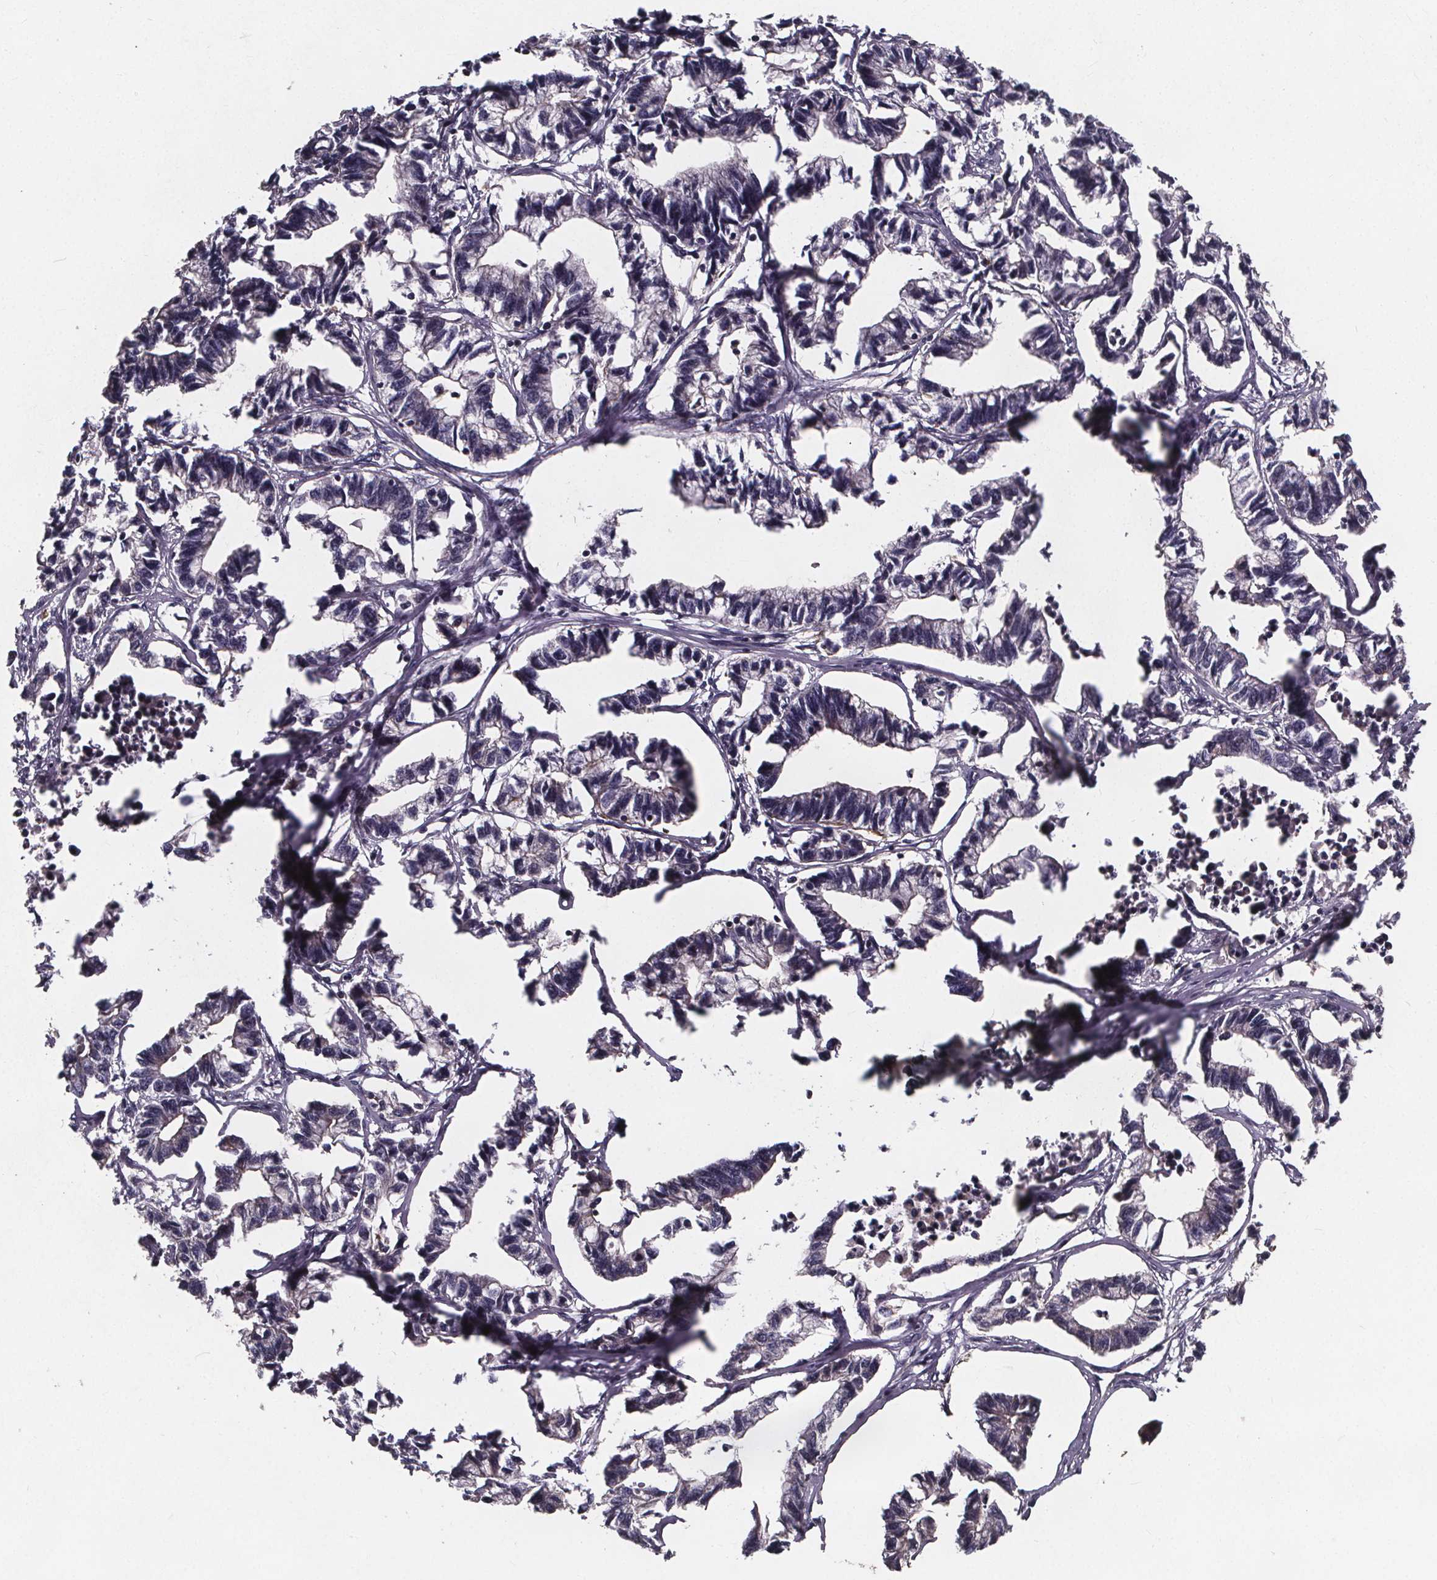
{"staining": {"intensity": "negative", "quantity": "none", "location": "none"}, "tissue": "stomach cancer", "cell_type": "Tumor cells", "image_type": "cancer", "snomed": [{"axis": "morphology", "description": "Adenocarcinoma, NOS"}, {"axis": "topography", "description": "Stomach"}], "caption": "A histopathology image of human stomach adenocarcinoma is negative for staining in tumor cells.", "gene": "YME1L1", "patient": {"sex": "male", "age": 83}}